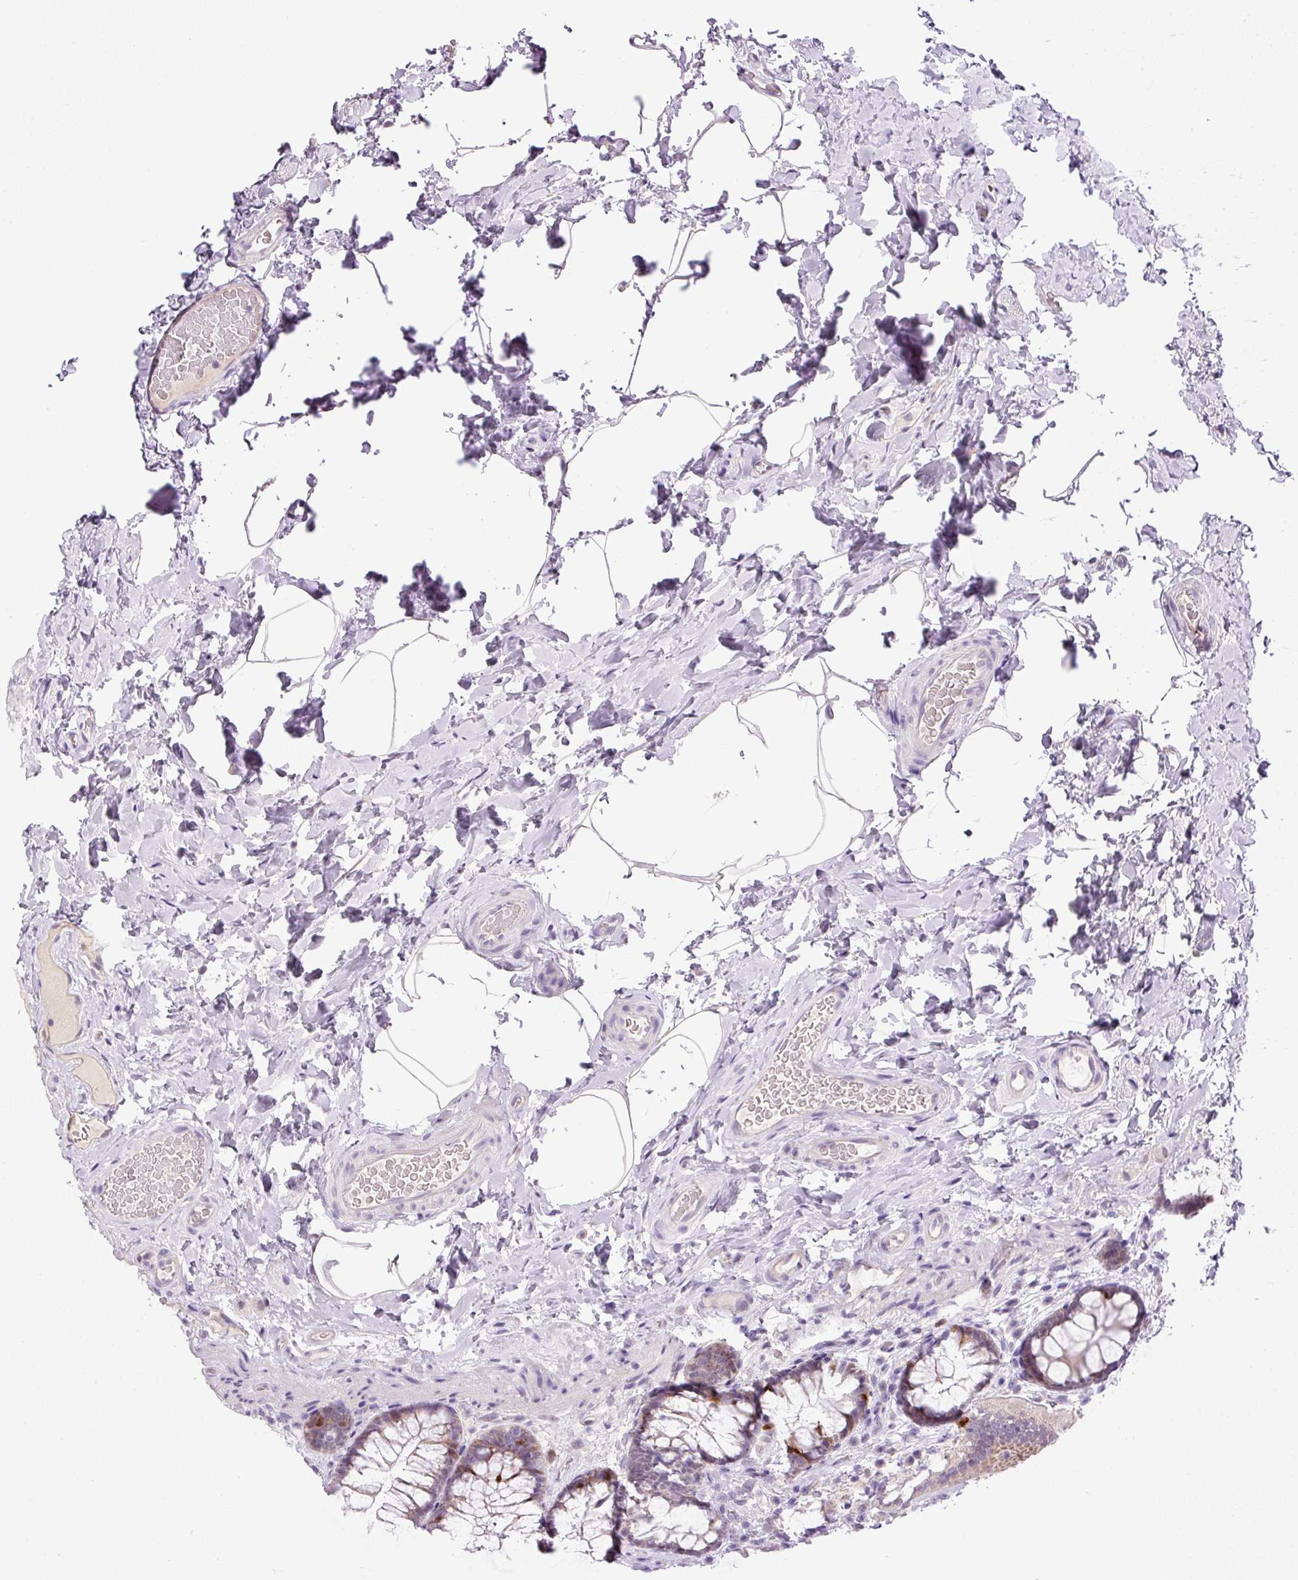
{"staining": {"intensity": "negative", "quantity": "none", "location": "none"}, "tissue": "colon", "cell_type": "Endothelial cells", "image_type": "normal", "snomed": [{"axis": "morphology", "description": "Normal tissue, NOS"}, {"axis": "topography", "description": "Colon"}], "caption": "The image displays no staining of endothelial cells in unremarkable colon. (Immunohistochemistry (ihc), brightfield microscopy, high magnification).", "gene": "KPNA2", "patient": {"sex": "male", "age": 46}}